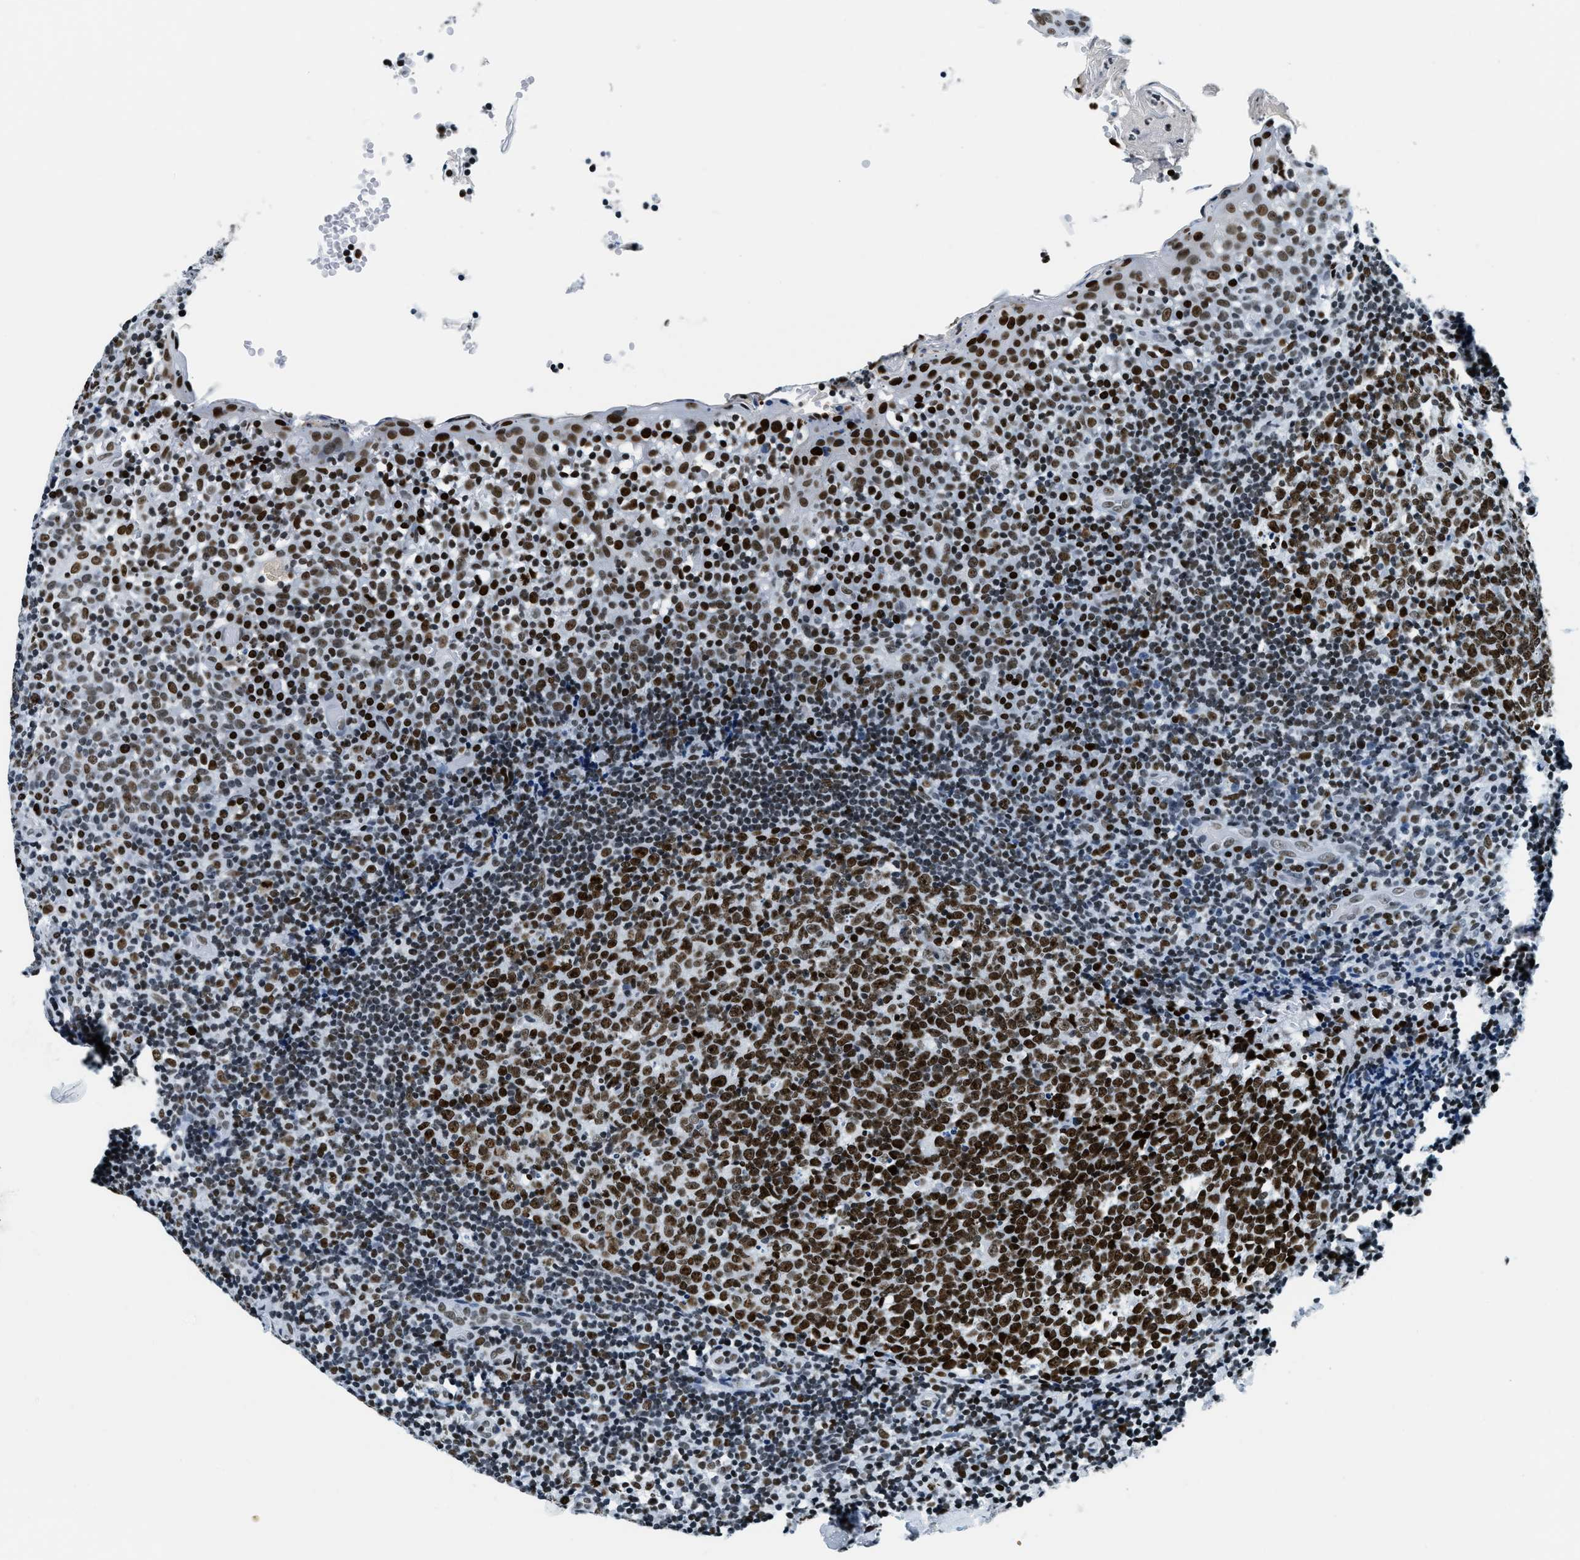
{"staining": {"intensity": "strong", "quantity": ">75%", "location": "nuclear"}, "tissue": "tonsil", "cell_type": "Germinal center cells", "image_type": "normal", "snomed": [{"axis": "morphology", "description": "Normal tissue, NOS"}, {"axis": "topography", "description": "Tonsil"}], "caption": "High-magnification brightfield microscopy of benign tonsil stained with DAB (brown) and counterstained with hematoxylin (blue). germinal center cells exhibit strong nuclear positivity is appreciated in about>75% of cells. The staining was performed using DAB (3,3'-diaminobenzidine) to visualize the protein expression in brown, while the nuclei were stained in blue with hematoxylin (Magnification: 20x).", "gene": "TOP1", "patient": {"sex": "female", "age": 19}}